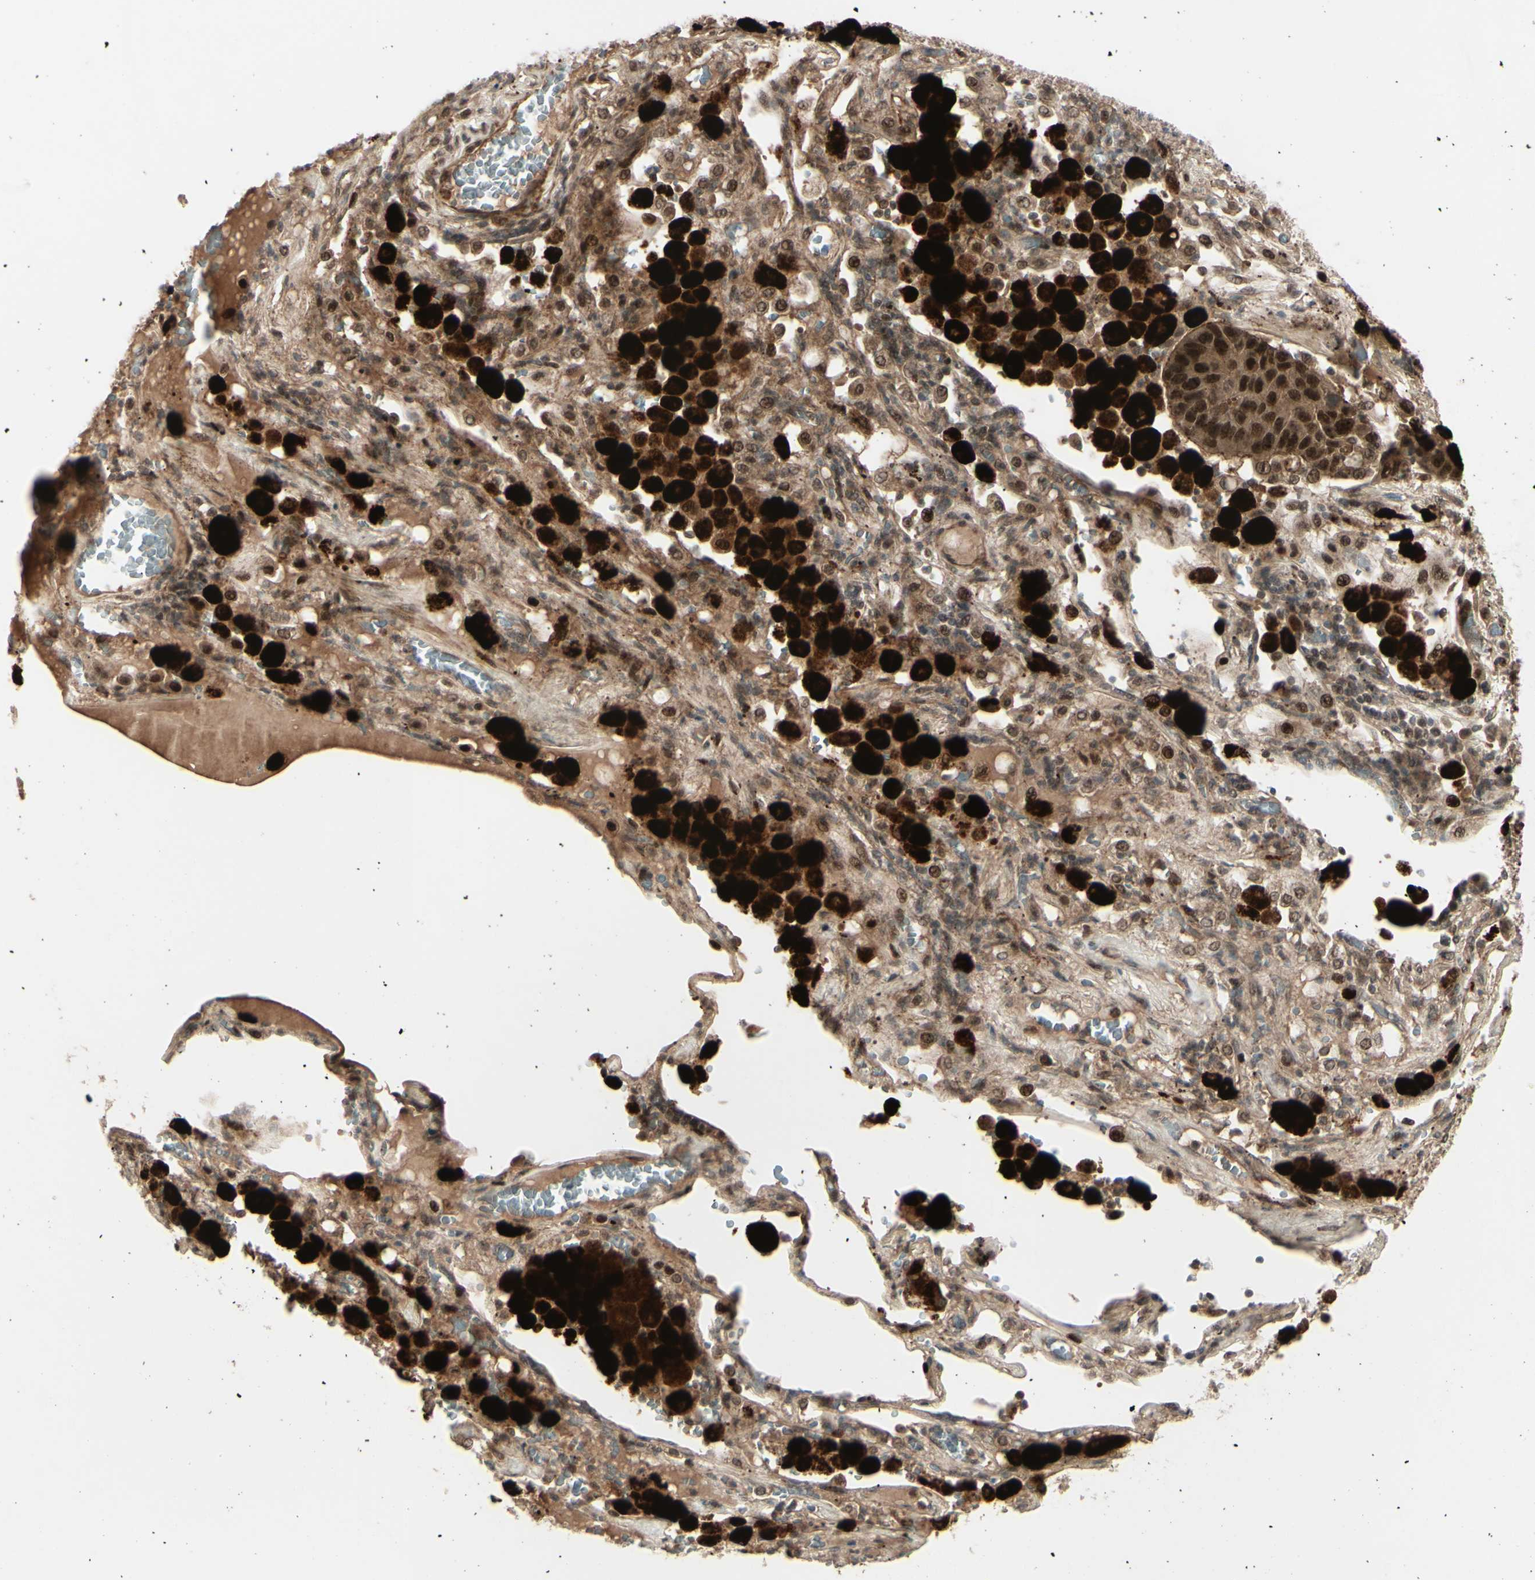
{"staining": {"intensity": "strong", "quantity": ">75%", "location": "cytoplasmic/membranous,nuclear"}, "tissue": "lung cancer", "cell_type": "Tumor cells", "image_type": "cancer", "snomed": [{"axis": "morphology", "description": "Squamous cell carcinoma, NOS"}, {"axis": "topography", "description": "Lung"}], "caption": "Immunohistochemistry (DAB (3,3'-diaminobenzidine)) staining of lung squamous cell carcinoma exhibits strong cytoplasmic/membranous and nuclear protein staining in approximately >75% of tumor cells.", "gene": "MLF2", "patient": {"sex": "male", "age": 57}}